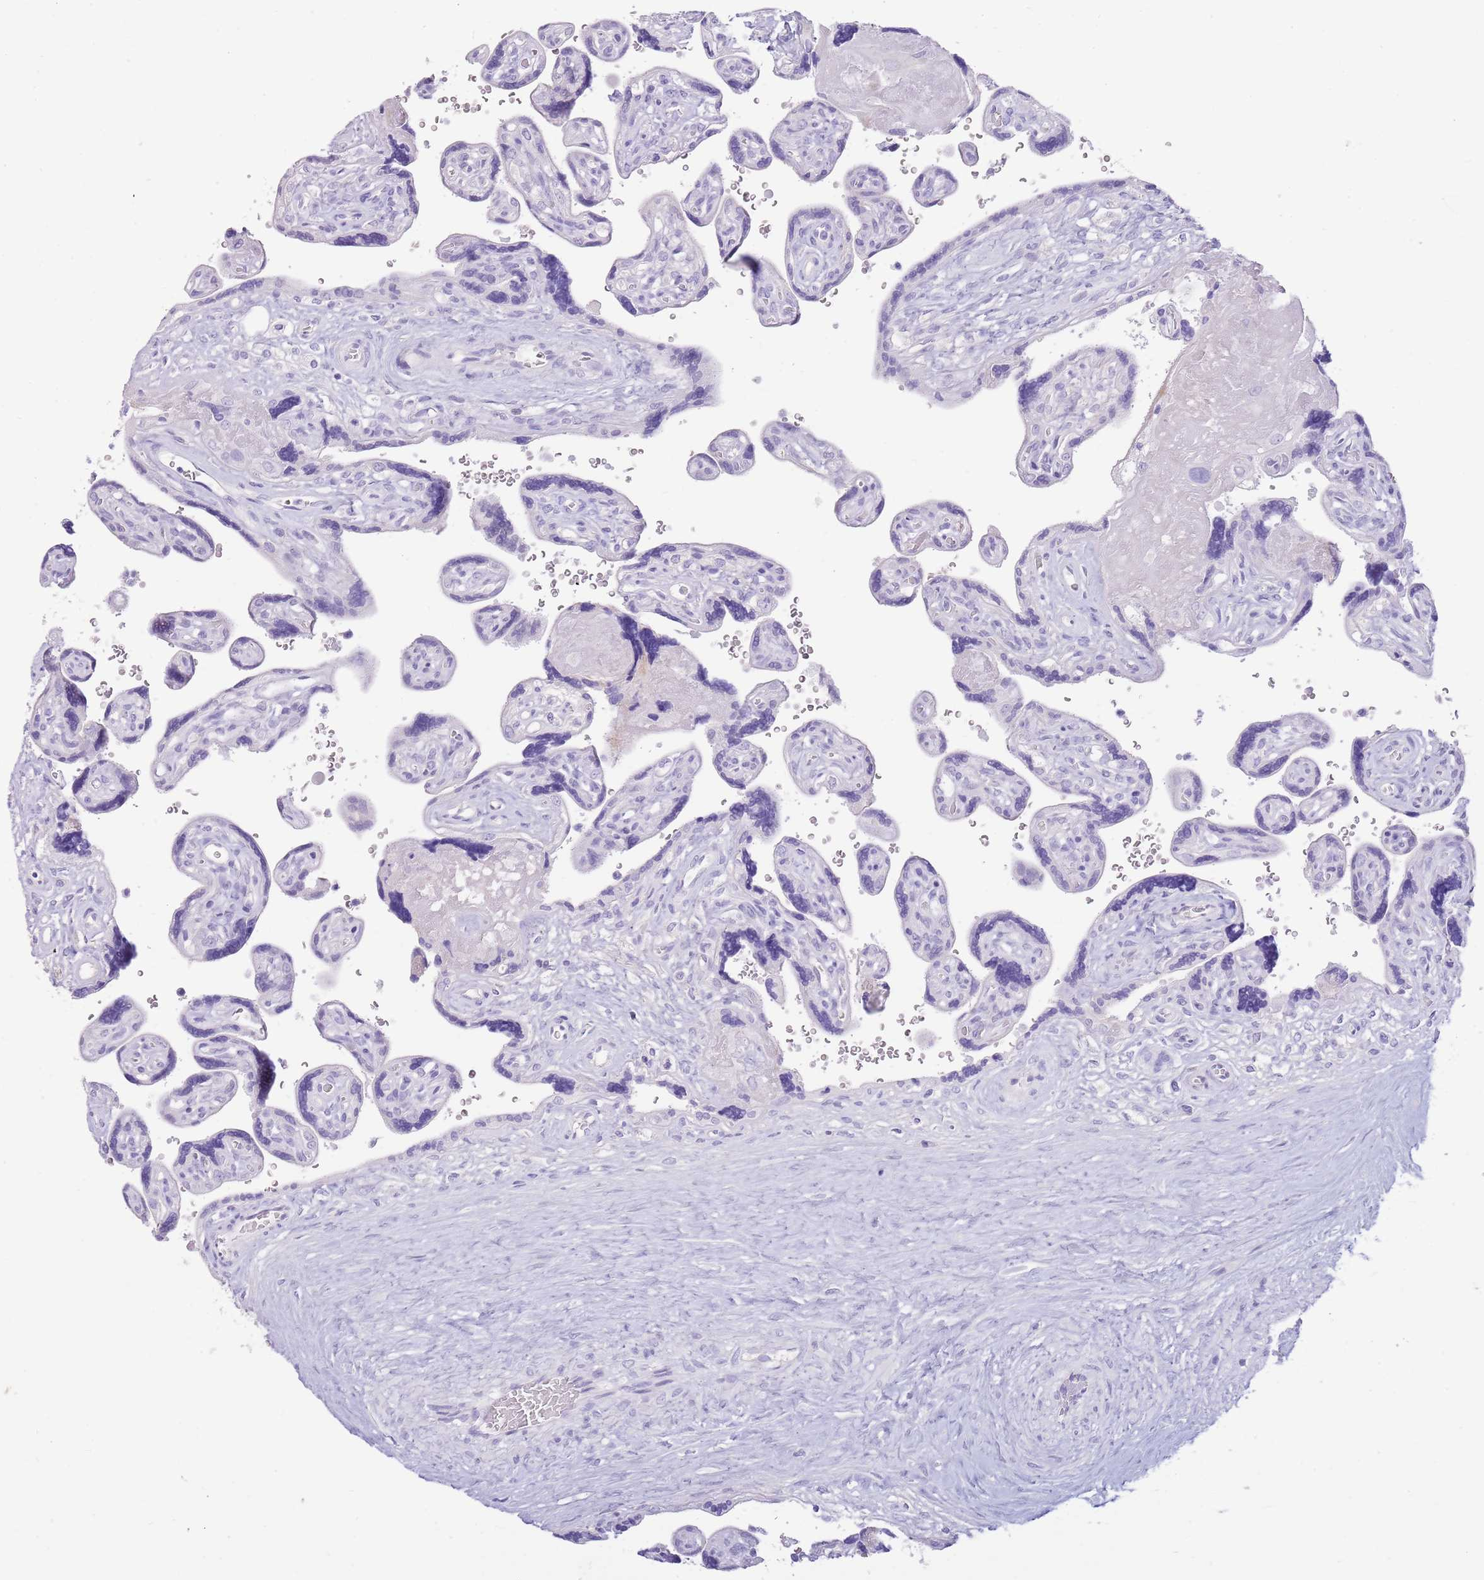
{"staining": {"intensity": "negative", "quantity": "none", "location": "none"}, "tissue": "placenta", "cell_type": "Trophoblastic cells", "image_type": "normal", "snomed": [{"axis": "morphology", "description": "Normal tissue, NOS"}, {"axis": "topography", "description": "Placenta"}], "caption": "Immunohistochemistry (IHC) micrograph of benign placenta: human placenta stained with DAB demonstrates no significant protein positivity in trophoblastic cells. The staining was performed using DAB (3,3'-diaminobenzidine) to visualize the protein expression in brown, while the nuclei were stained in blue with hematoxylin (Magnification: 20x).", "gene": "TOX2", "patient": {"sex": "female", "age": 39}}